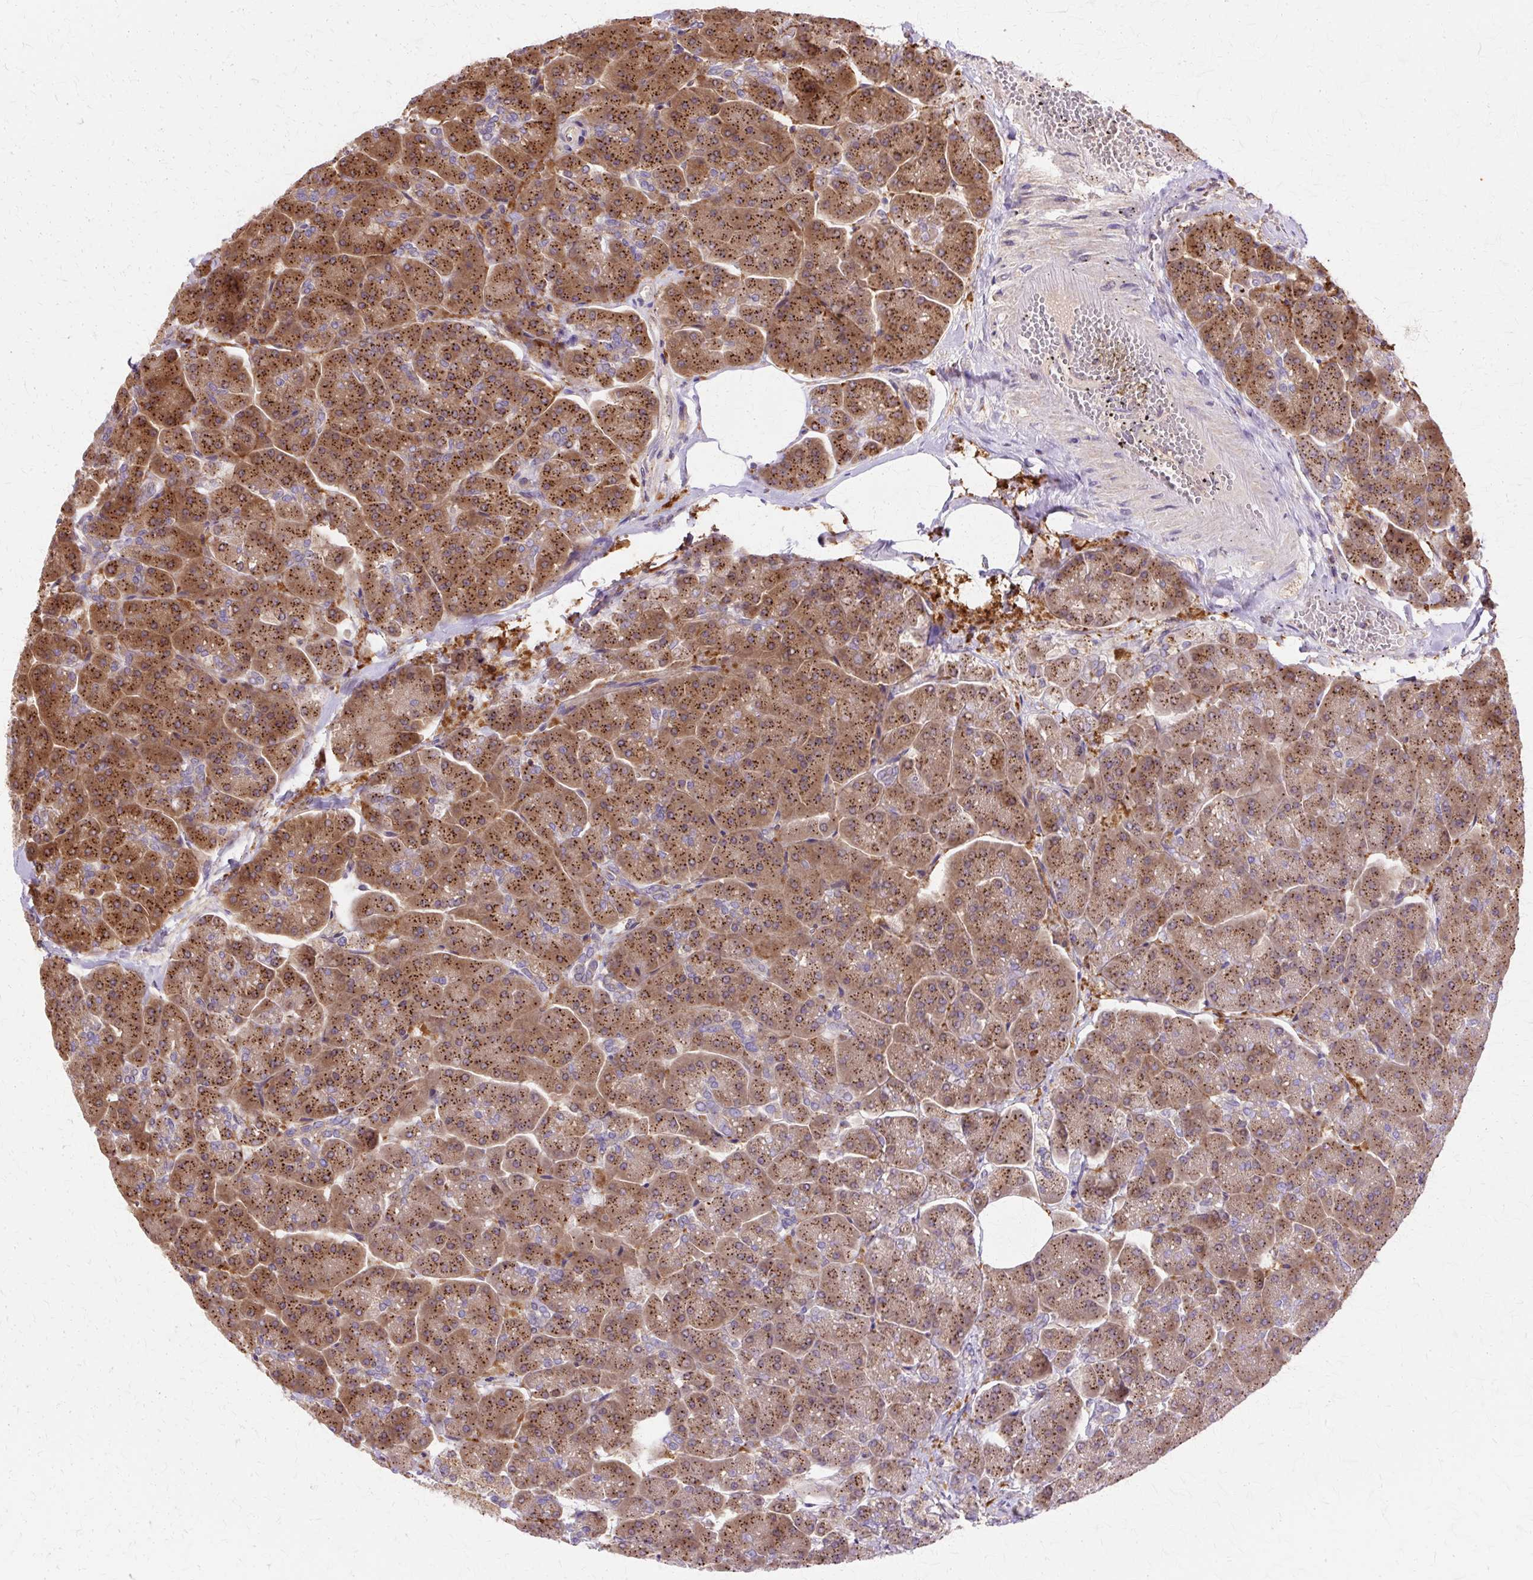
{"staining": {"intensity": "strong", "quantity": ">75%", "location": "cytoplasmic/membranous"}, "tissue": "pancreas", "cell_type": "Exocrine glandular cells", "image_type": "normal", "snomed": [{"axis": "morphology", "description": "Normal tissue, NOS"}, {"axis": "topography", "description": "Pancreas"}, {"axis": "topography", "description": "Peripheral nerve tissue"}], "caption": "Protein expression analysis of benign human pancreas reveals strong cytoplasmic/membranous expression in approximately >75% of exocrine glandular cells. The protein is shown in brown color, while the nuclei are stained blue.", "gene": "COPB1", "patient": {"sex": "male", "age": 54}}